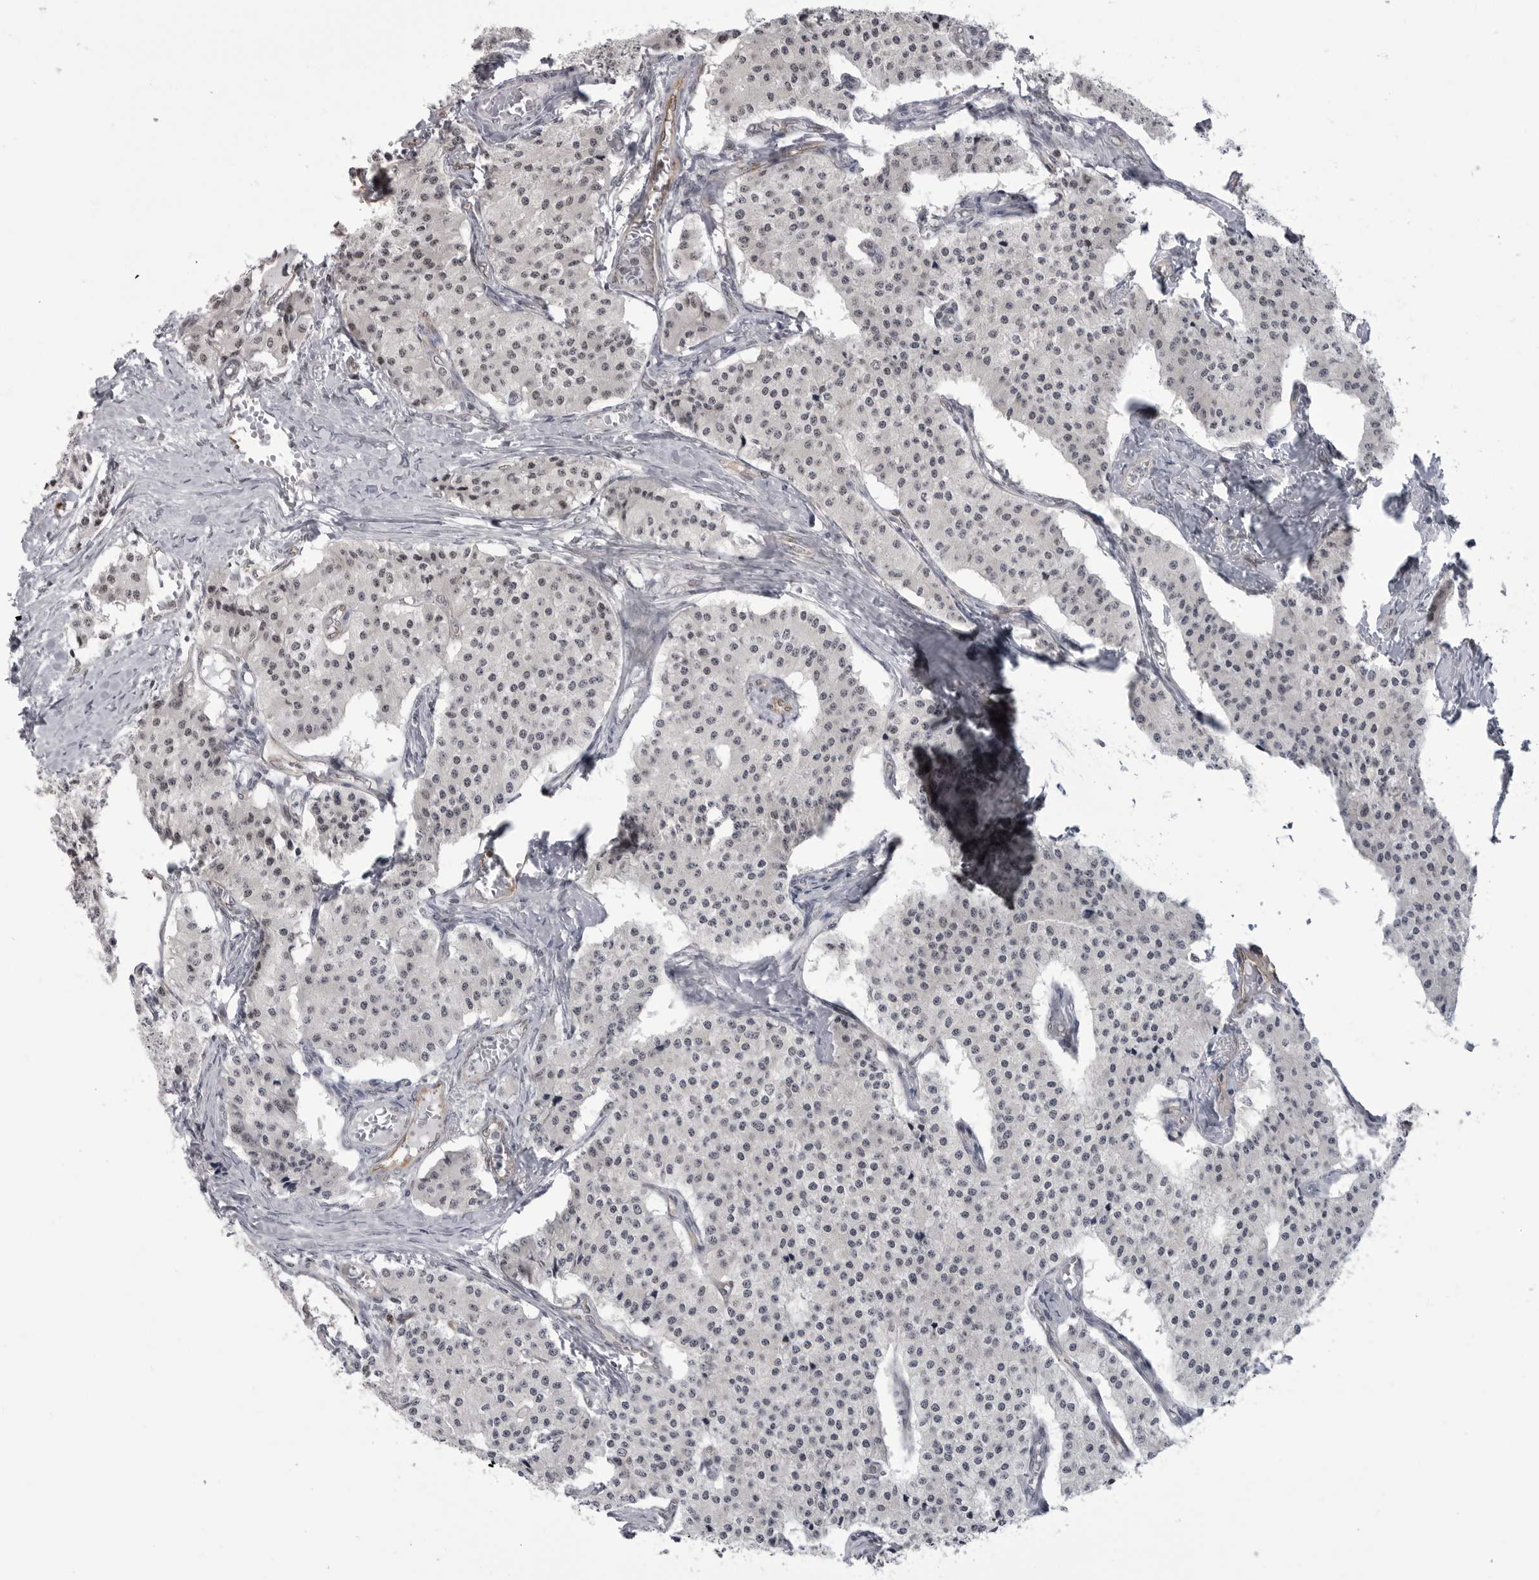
{"staining": {"intensity": "negative", "quantity": "none", "location": "none"}, "tissue": "carcinoid", "cell_type": "Tumor cells", "image_type": "cancer", "snomed": [{"axis": "morphology", "description": "Carcinoid, malignant, NOS"}, {"axis": "topography", "description": "Colon"}], "caption": "IHC of human carcinoid shows no positivity in tumor cells. The staining is performed using DAB (3,3'-diaminobenzidine) brown chromogen with nuclei counter-stained in using hematoxylin.", "gene": "RNF26", "patient": {"sex": "female", "age": 52}}